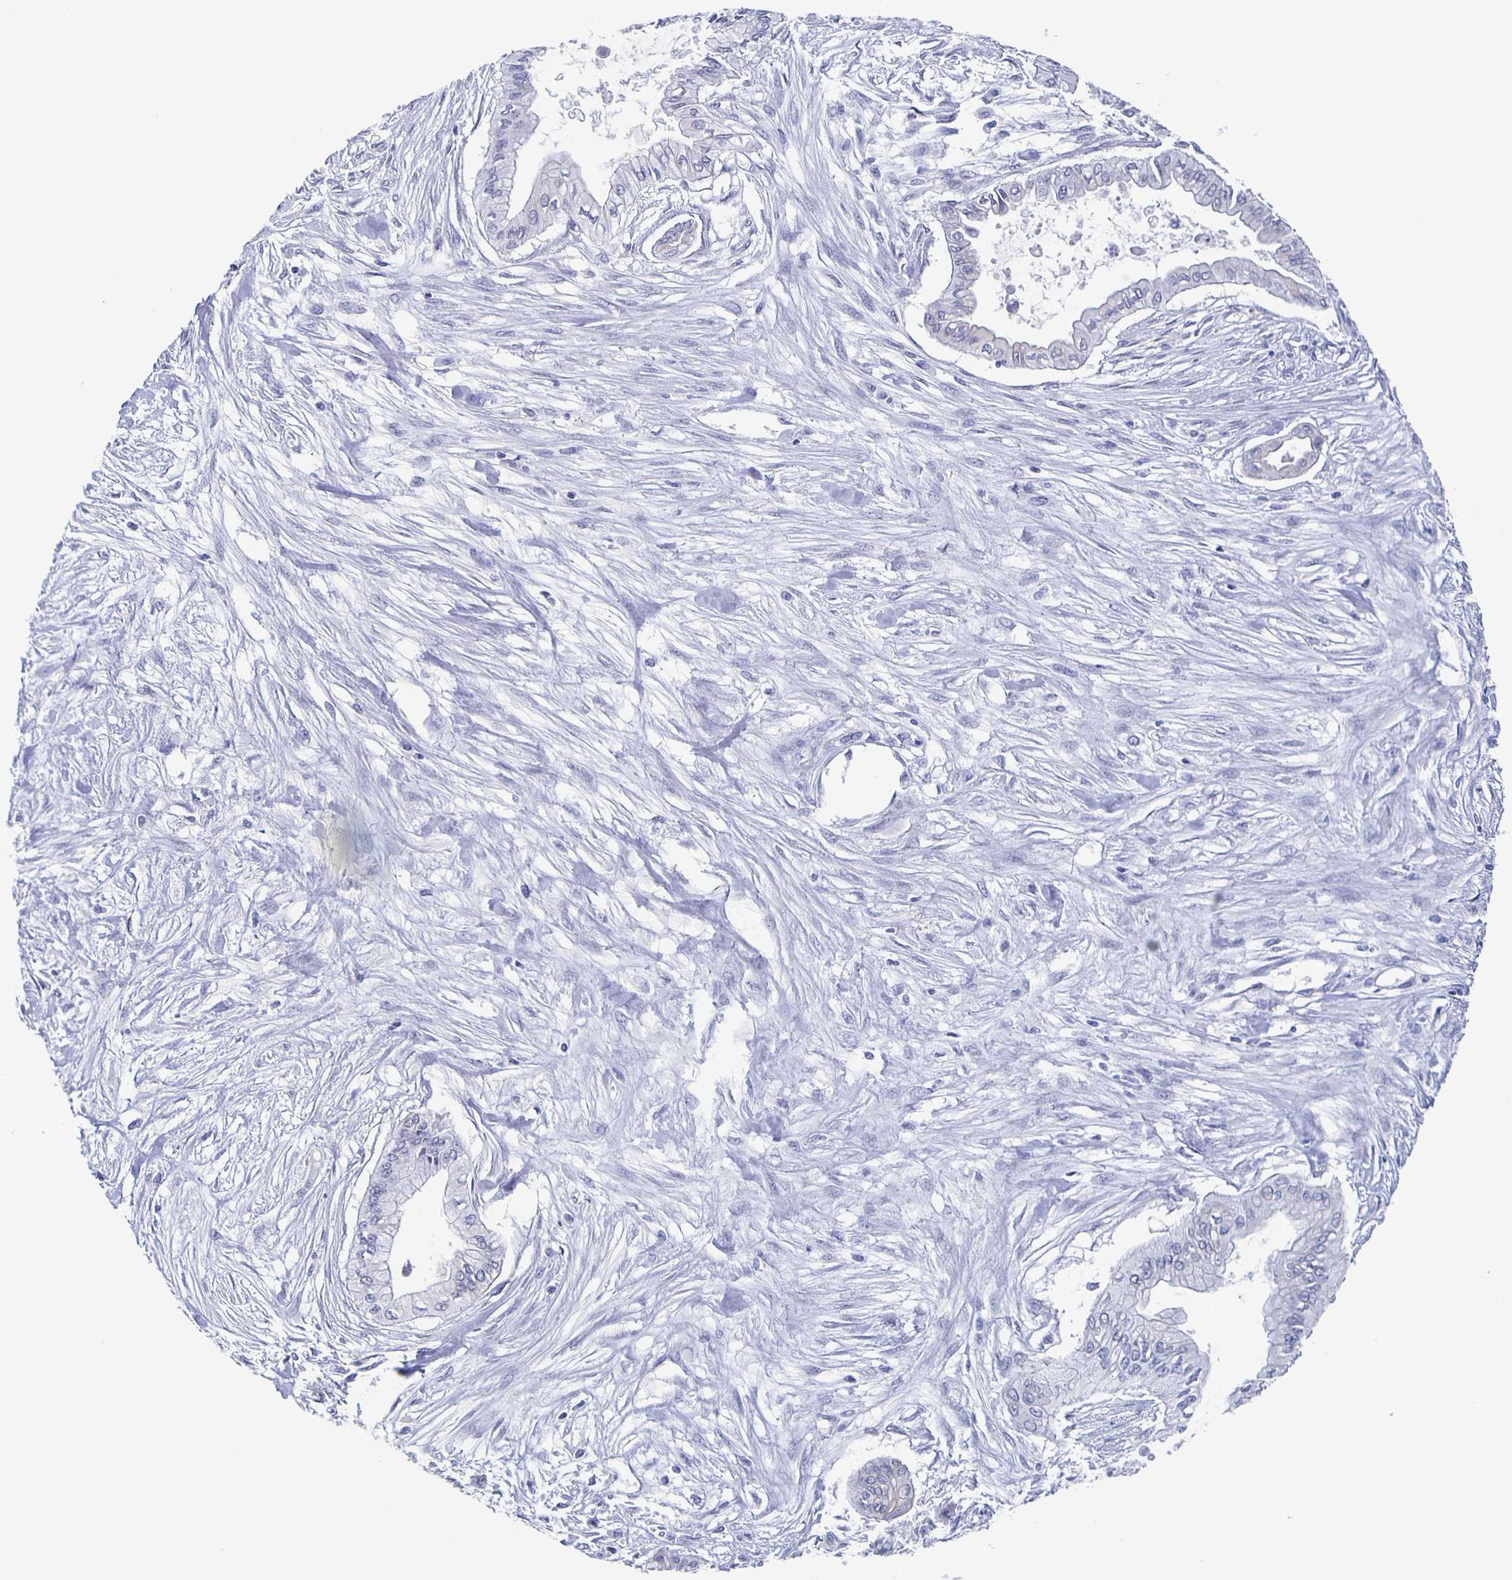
{"staining": {"intensity": "negative", "quantity": "none", "location": "none"}, "tissue": "pancreatic cancer", "cell_type": "Tumor cells", "image_type": "cancer", "snomed": [{"axis": "morphology", "description": "Adenocarcinoma, NOS"}, {"axis": "topography", "description": "Pancreas"}], "caption": "Immunohistochemistry (IHC) of human pancreatic adenocarcinoma displays no staining in tumor cells.", "gene": "CCDC17", "patient": {"sex": "female", "age": 68}}